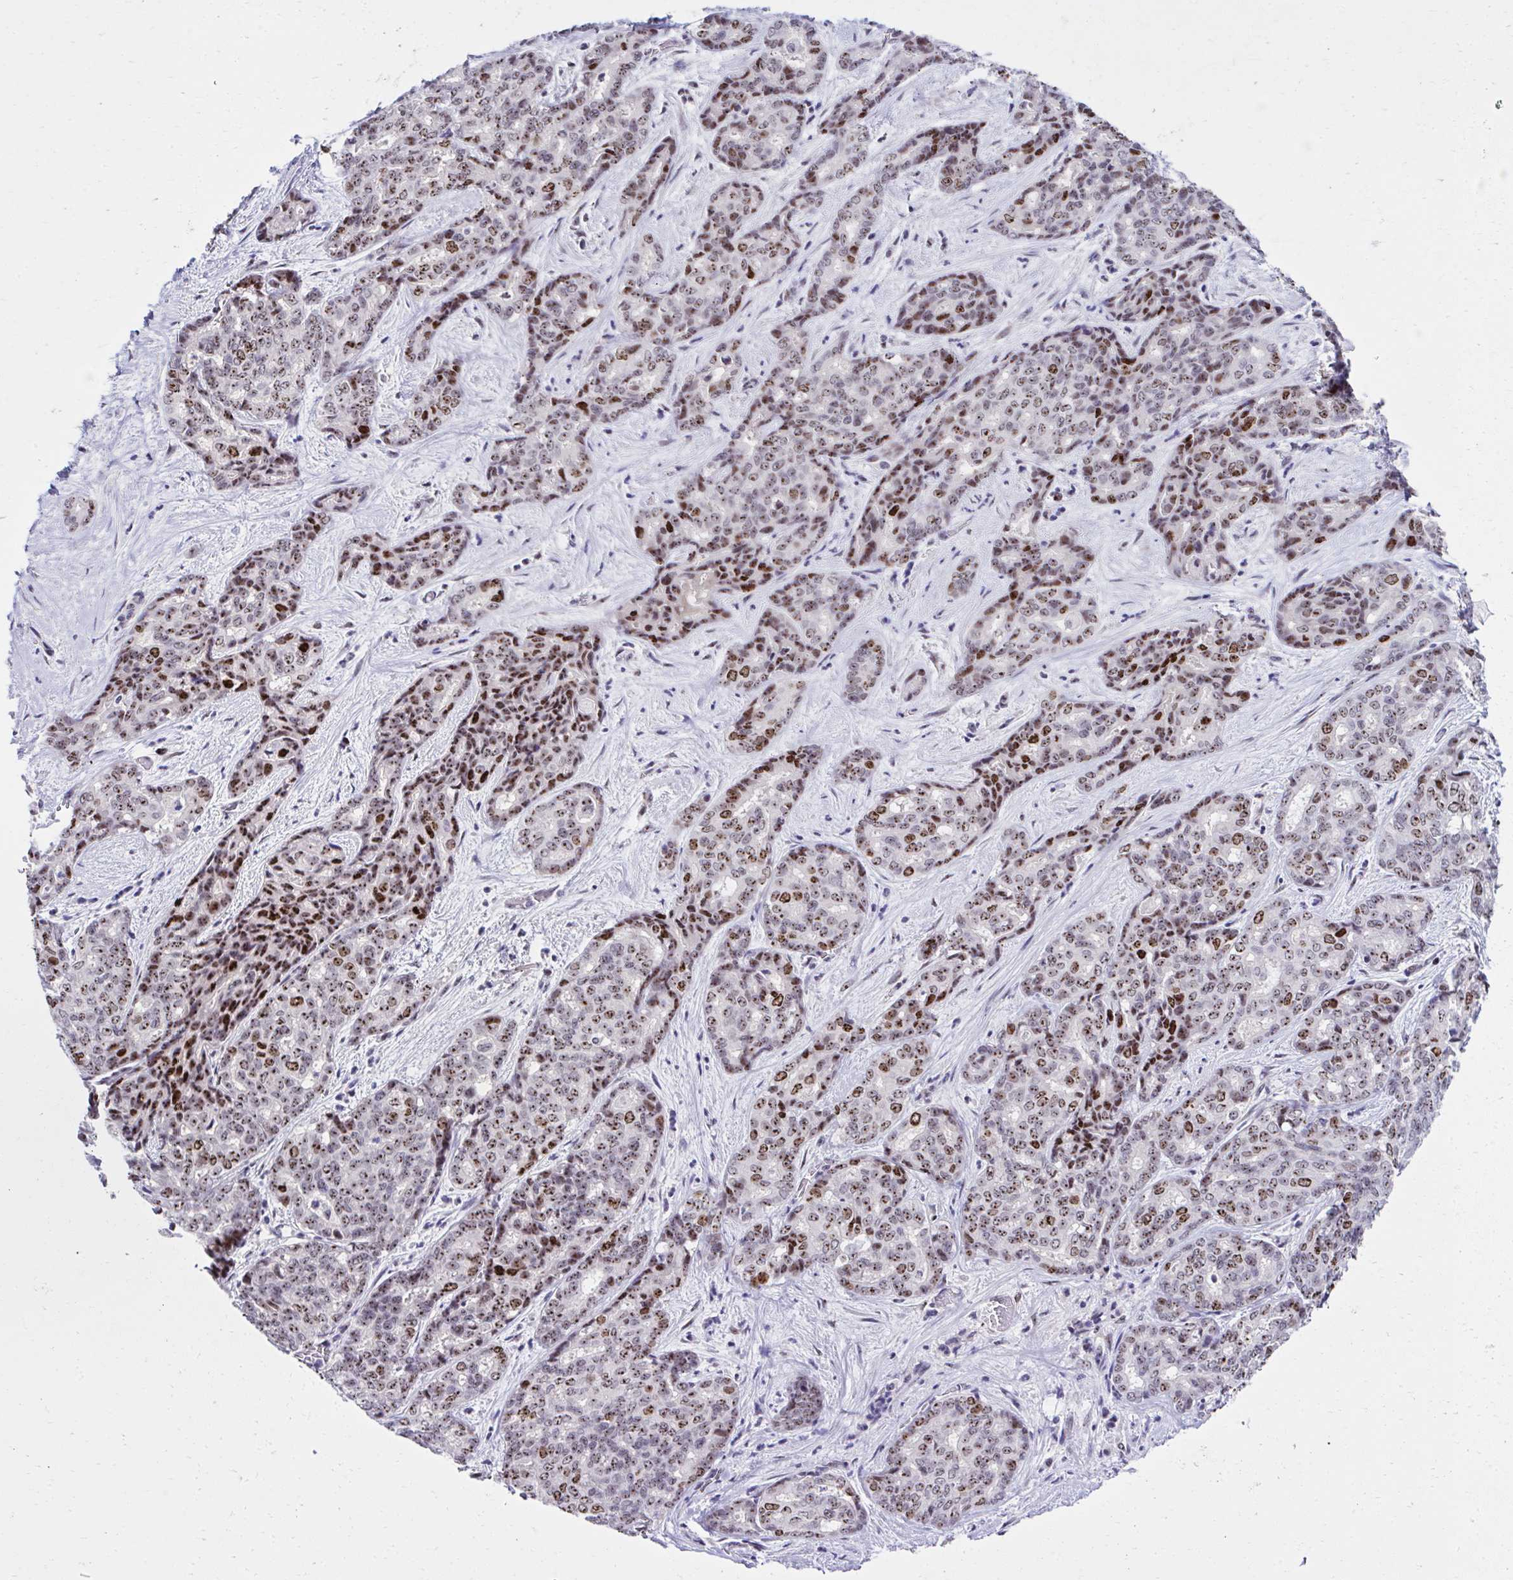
{"staining": {"intensity": "strong", "quantity": "25%-75%", "location": "nuclear"}, "tissue": "liver cancer", "cell_type": "Tumor cells", "image_type": "cancer", "snomed": [{"axis": "morphology", "description": "Cholangiocarcinoma"}, {"axis": "topography", "description": "Liver"}], "caption": "Brown immunohistochemical staining in human liver cancer (cholangiocarcinoma) exhibits strong nuclear positivity in approximately 25%-75% of tumor cells.", "gene": "CEP72", "patient": {"sex": "female", "age": 64}}